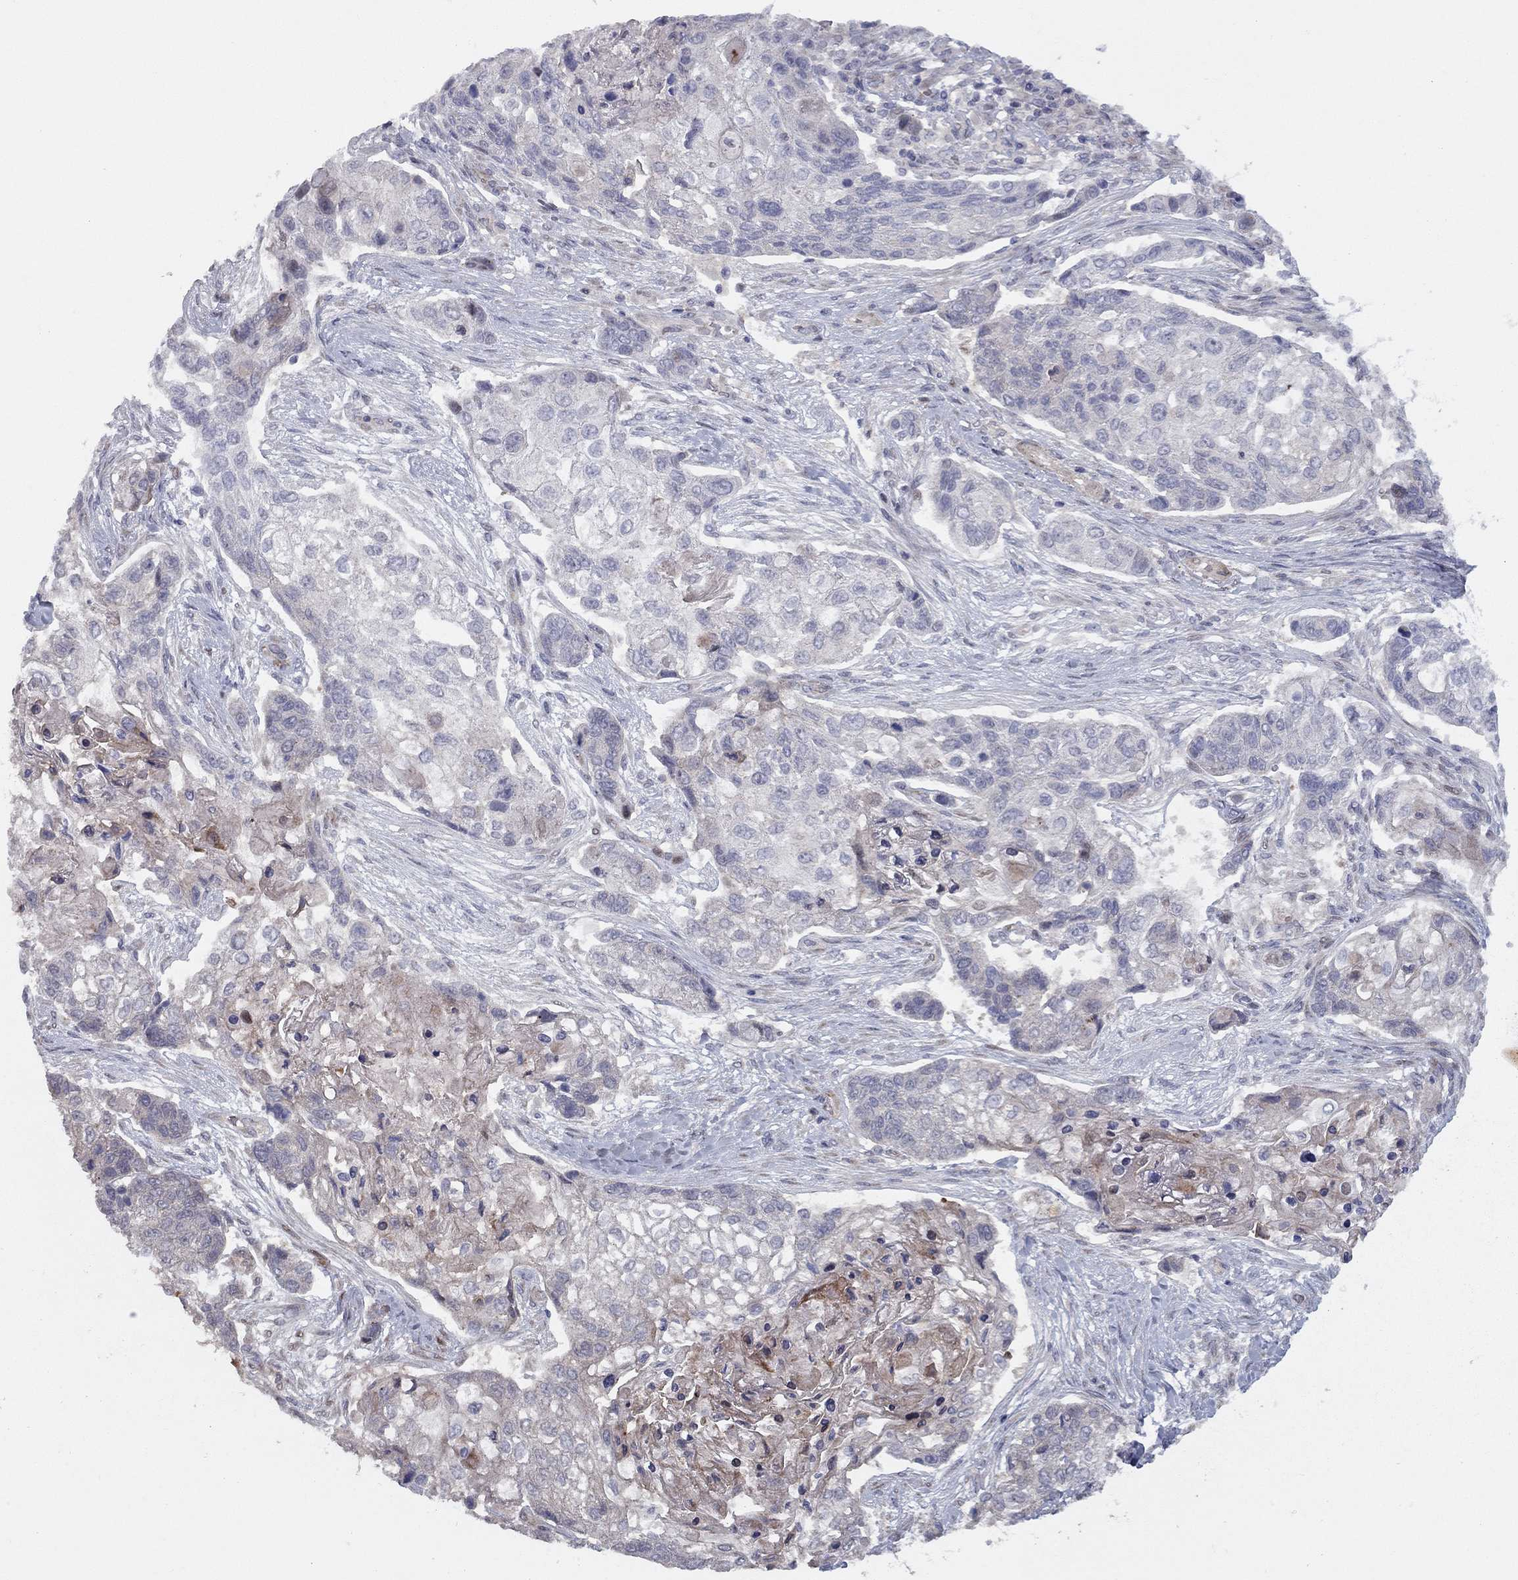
{"staining": {"intensity": "negative", "quantity": "none", "location": "none"}, "tissue": "lung cancer", "cell_type": "Tumor cells", "image_type": "cancer", "snomed": [{"axis": "morphology", "description": "Squamous cell carcinoma, NOS"}, {"axis": "topography", "description": "Lung"}], "caption": "Protein analysis of lung cancer (squamous cell carcinoma) shows no significant staining in tumor cells.", "gene": "DUSP7", "patient": {"sex": "male", "age": 69}}